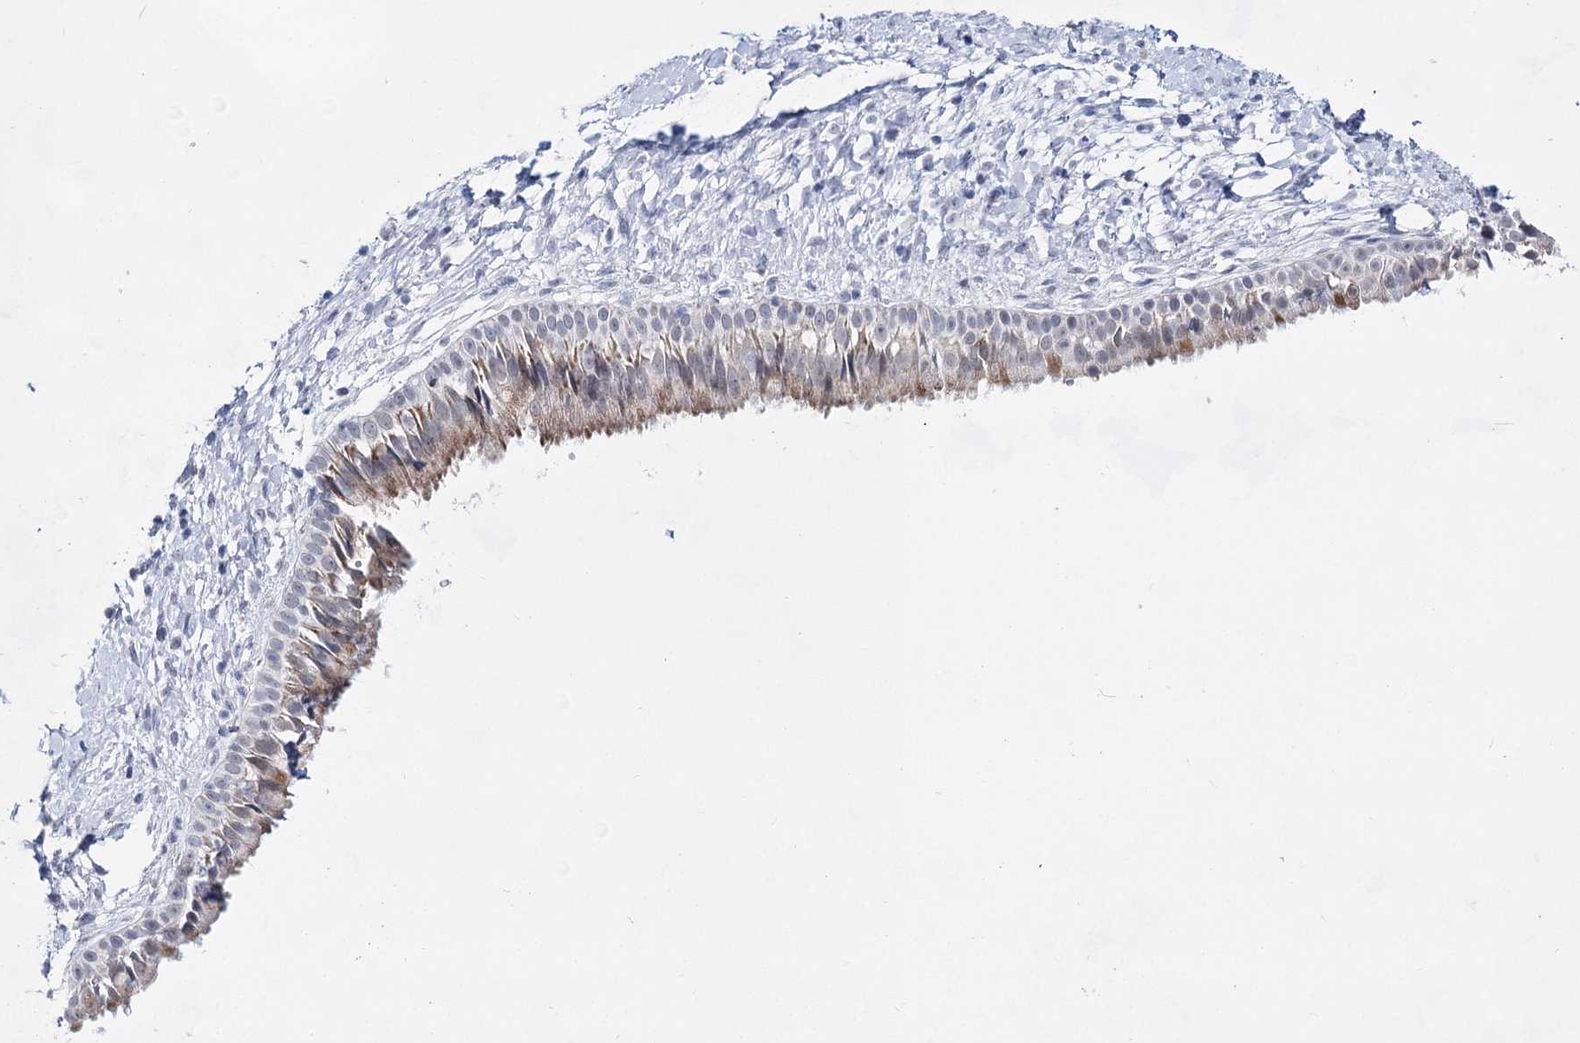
{"staining": {"intensity": "moderate", "quantity": "25%-75%", "location": "cytoplasmic/membranous"}, "tissue": "nasopharynx", "cell_type": "Respiratory epithelial cells", "image_type": "normal", "snomed": [{"axis": "morphology", "description": "Normal tissue, NOS"}, {"axis": "topography", "description": "Nasopharynx"}], "caption": "Immunohistochemical staining of unremarkable nasopharynx reveals medium levels of moderate cytoplasmic/membranous staining in approximately 25%-75% of respiratory epithelial cells.", "gene": "BPHL", "patient": {"sex": "male", "age": 22}}